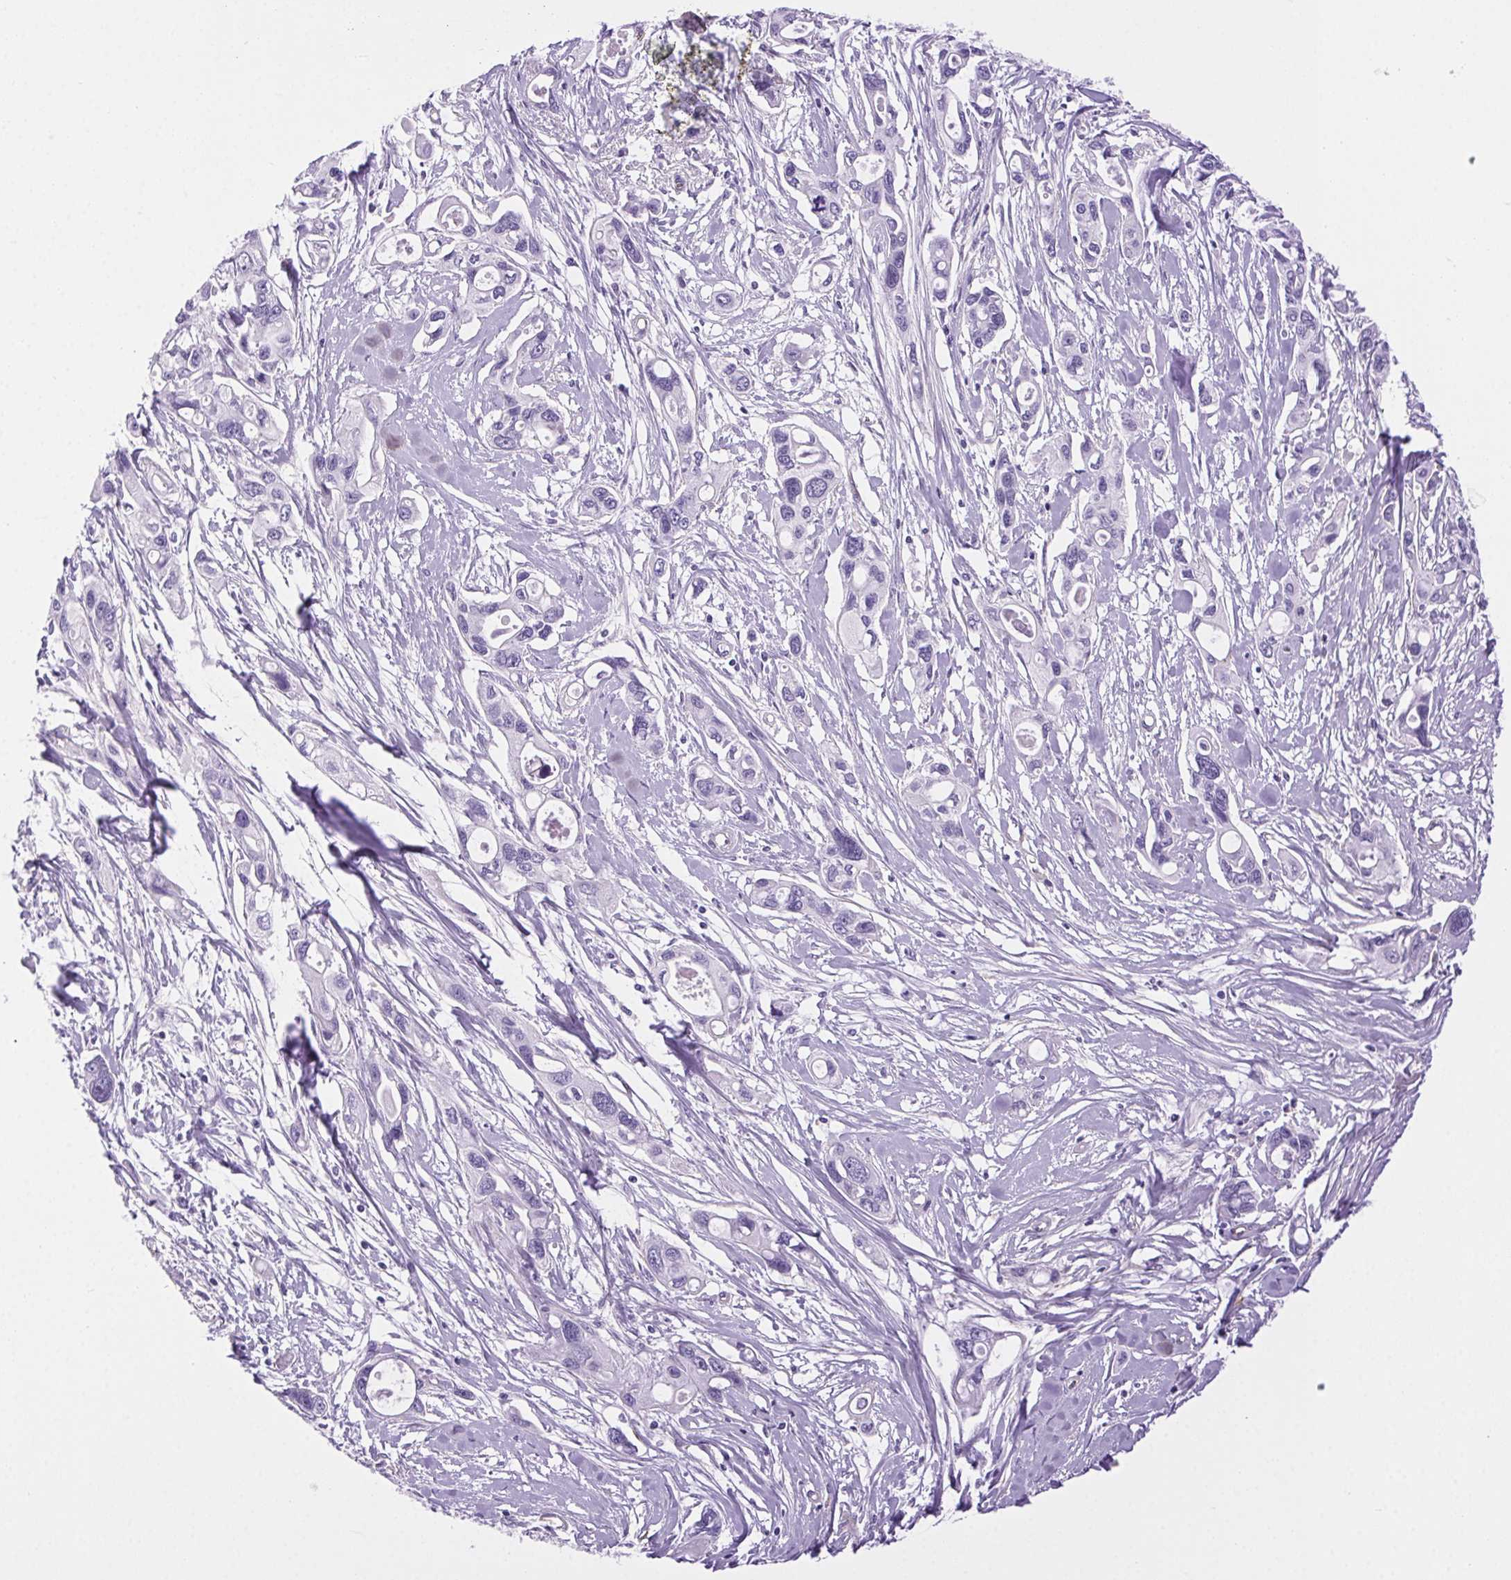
{"staining": {"intensity": "negative", "quantity": "none", "location": "none"}, "tissue": "pancreatic cancer", "cell_type": "Tumor cells", "image_type": "cancer", "snomed": [{"axis": "morphology", "description": "Adenocarcinoma, NOS"}, {"axis": "topography", "description": "Pancreas"}], "caption": "Protein analysis of pancreatic cancer (adenocarcinoma) demonstrates no significant staining in tumor cells. (Stains: DAB immunohistochemistry with hematoxylin counter stain, Microscopy: brightfield microscopy at high magnification).", "gene": "SHCBP1L", "patient": {"sex": "male", "age": 60}}